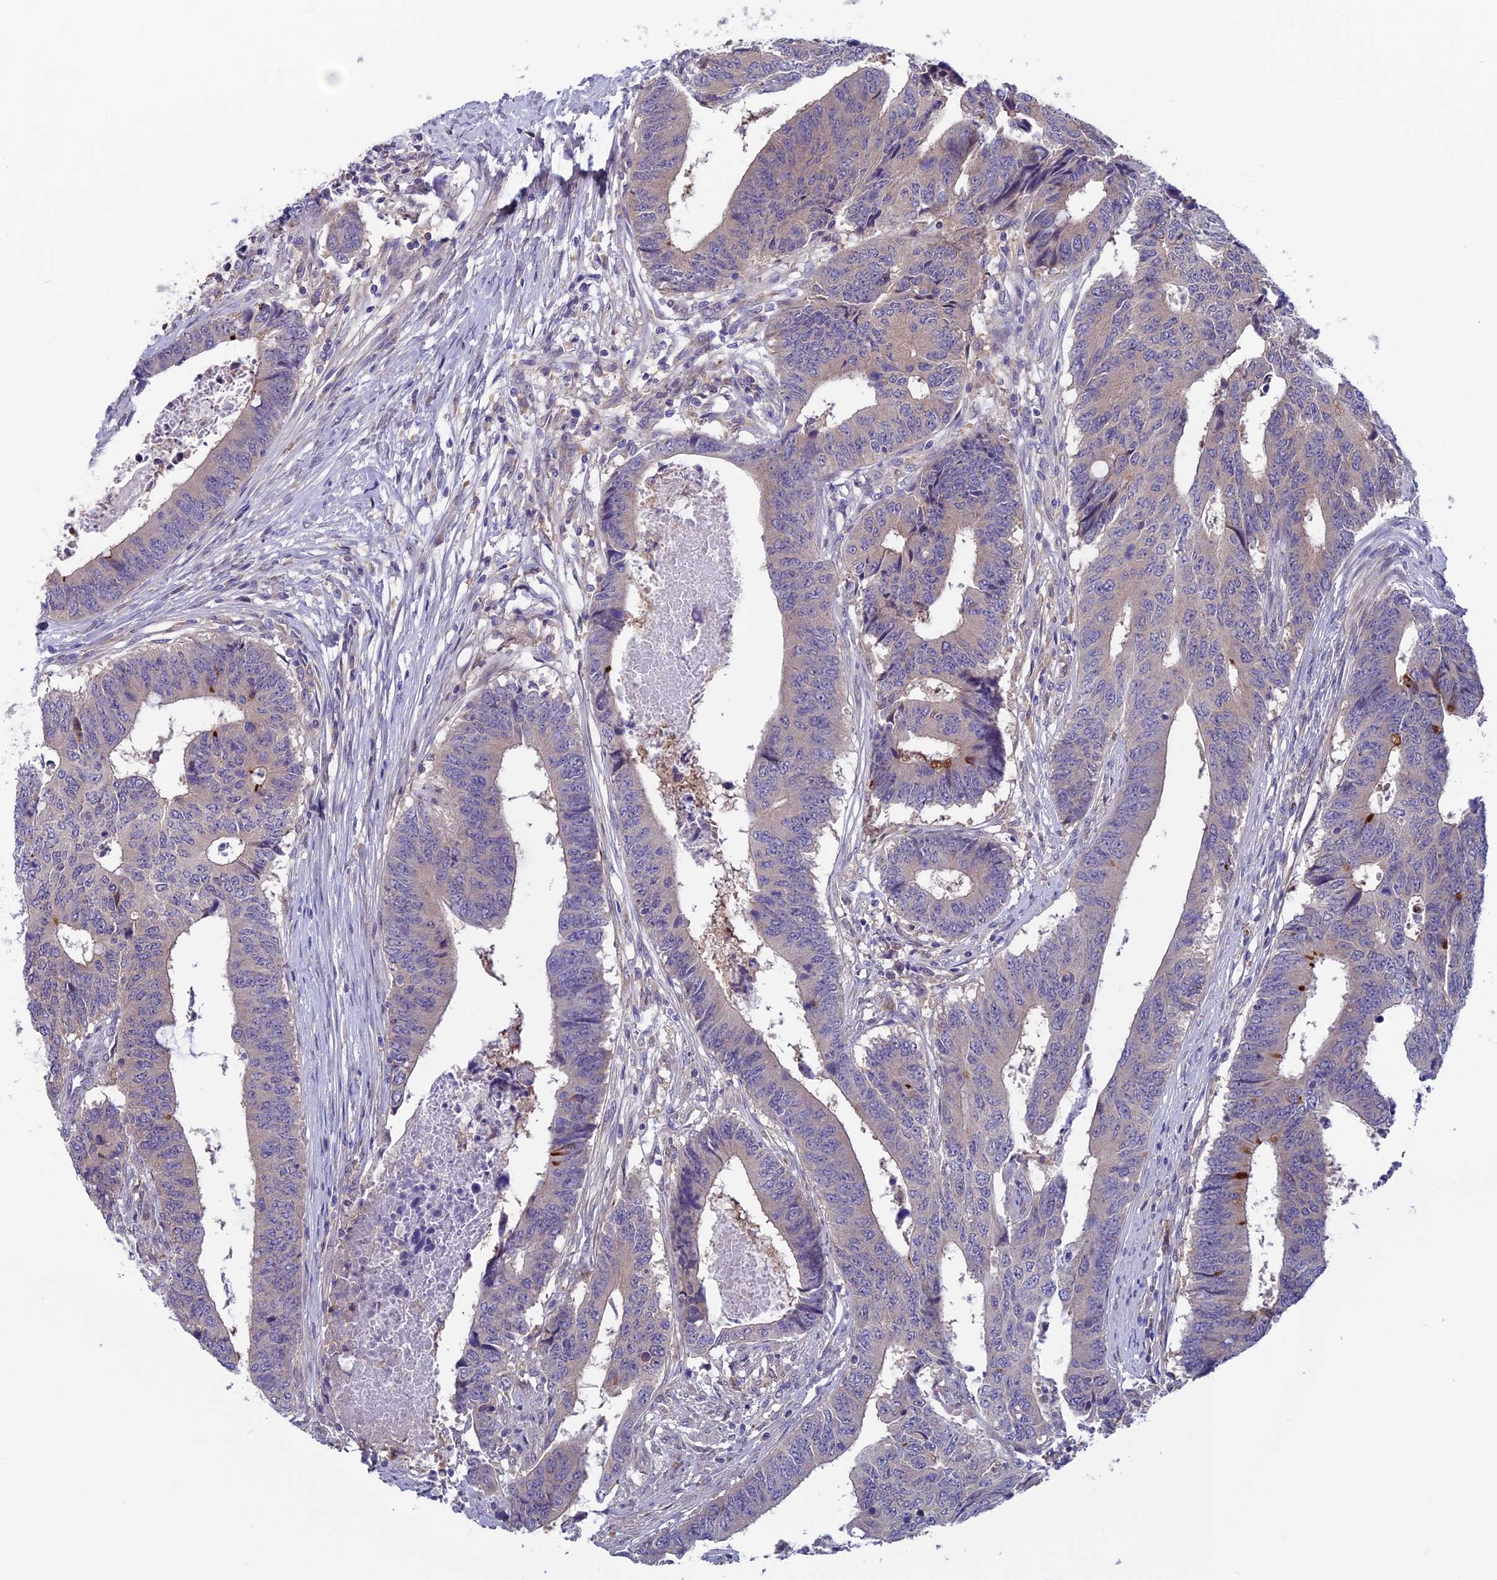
{"staining": {"intensity": "negative", "quantity": "none", "location": "none"}, "tissue": "colorectal cancer", "cell_type": "Tumor cells", "image_type": "cancer", "snomed": [{"axis": "morphology", "description": "Adenocarcinoma, NOS"}, {"axis": "topography", "description": "Rectum"}], "caption": "Protein analysis of colorectal cancer (adenocarcinoma) reveals no significant positivity in tumor cells. (Immunohistochemistry (ihc), brightfield microscopy, high magnification).", "gene": "MAST2", "patient": {"sex": "male", "age": 84}}